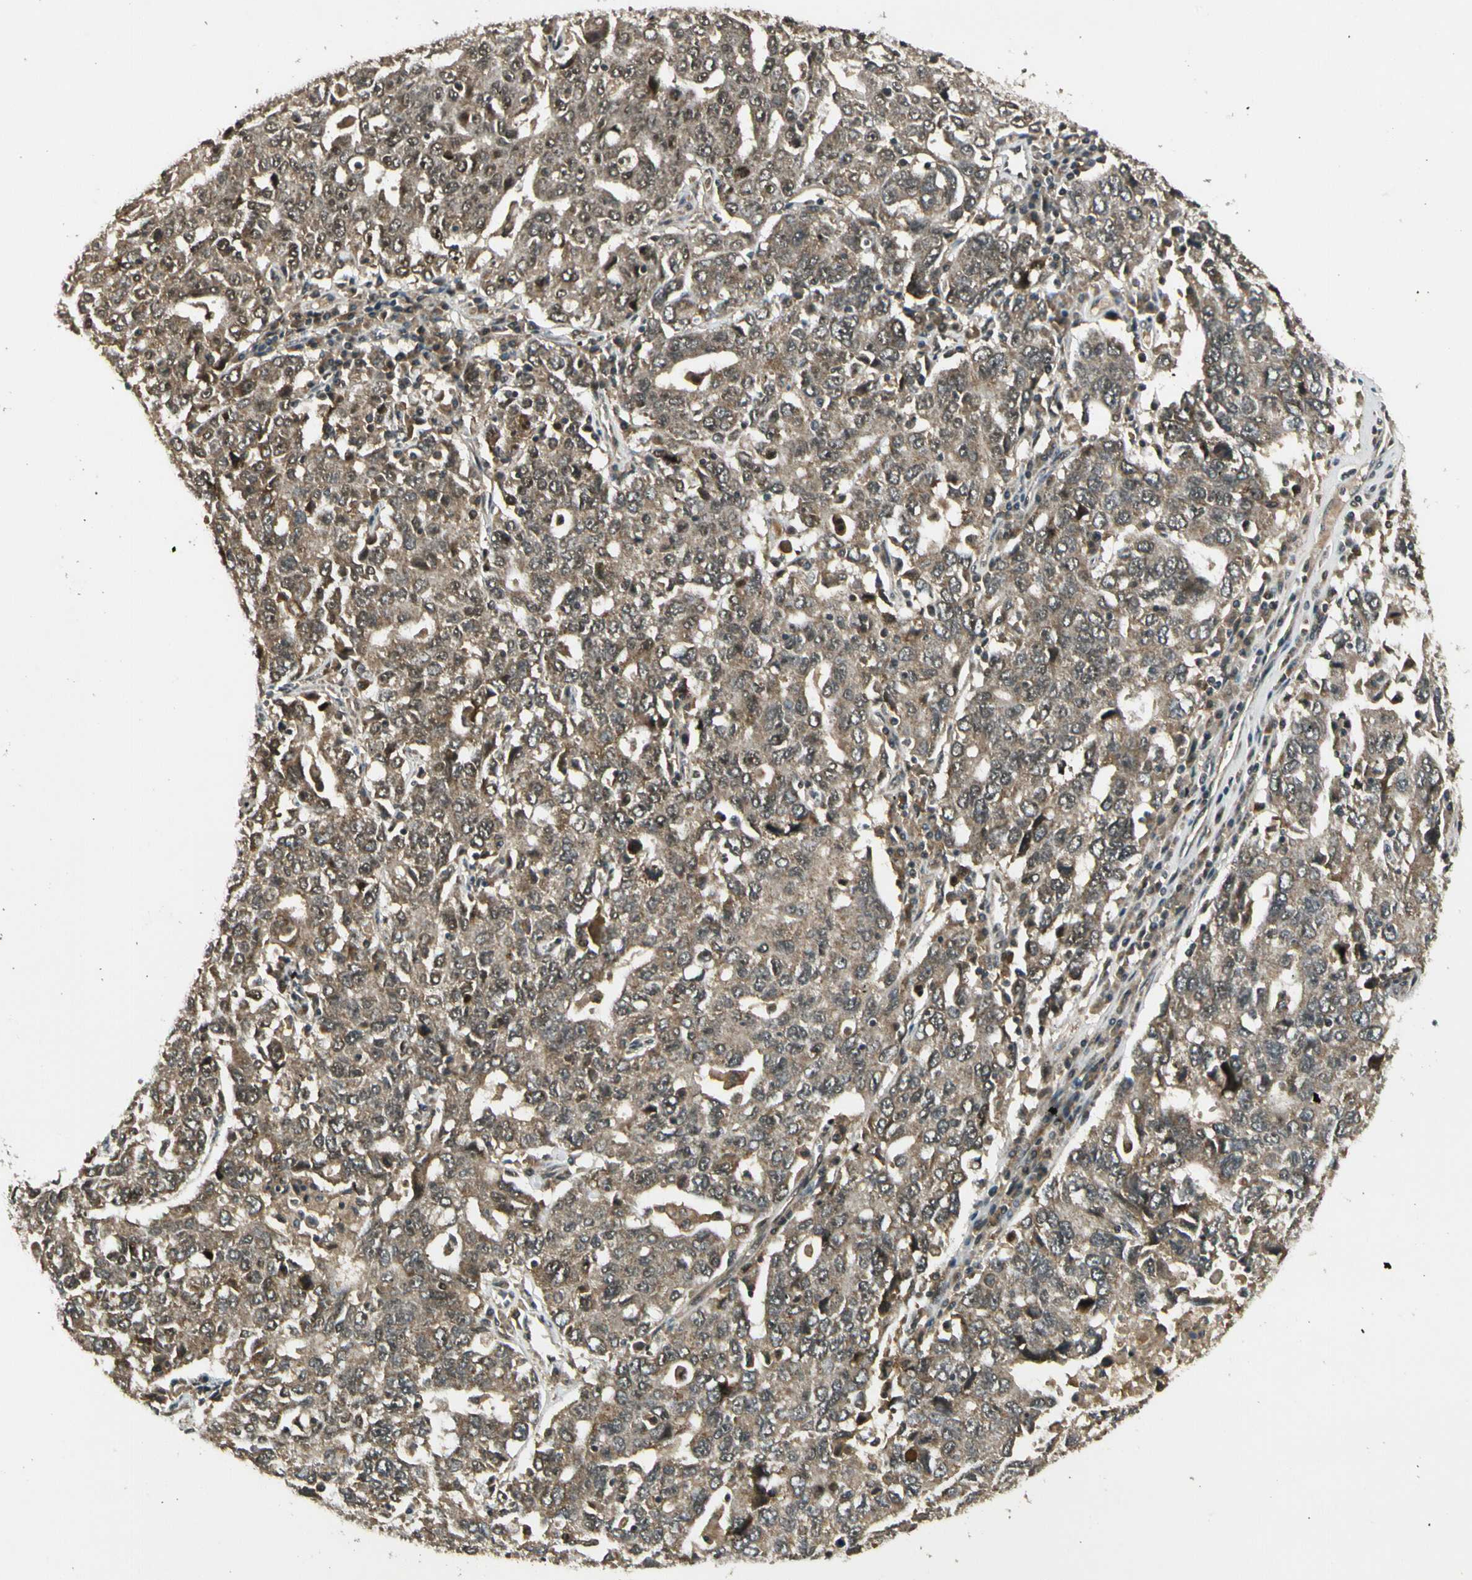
{"staining": {"intensity": "moderate", "quantity": ">75%", "location": "cytoplasmic/membranous,nuclear"}, "tissue": "ovarian cancer", "cell_type": "Tumor cells", "image_type": "cancer", "snomed": [{"axis": "morphology", "description": "Carcinoma, endometroid"}, {"axis": "topography", "description": "Ovary"}], "caption": "An image showing moderate cytoplasmic/membranous and nuclear positivity in approximately >75% of tumor cells in ovarian cancer, as visualized by brown immunohistochemical staining.", "gene": "ZNF135", "patient": {"sex": "female", "age": 62}}